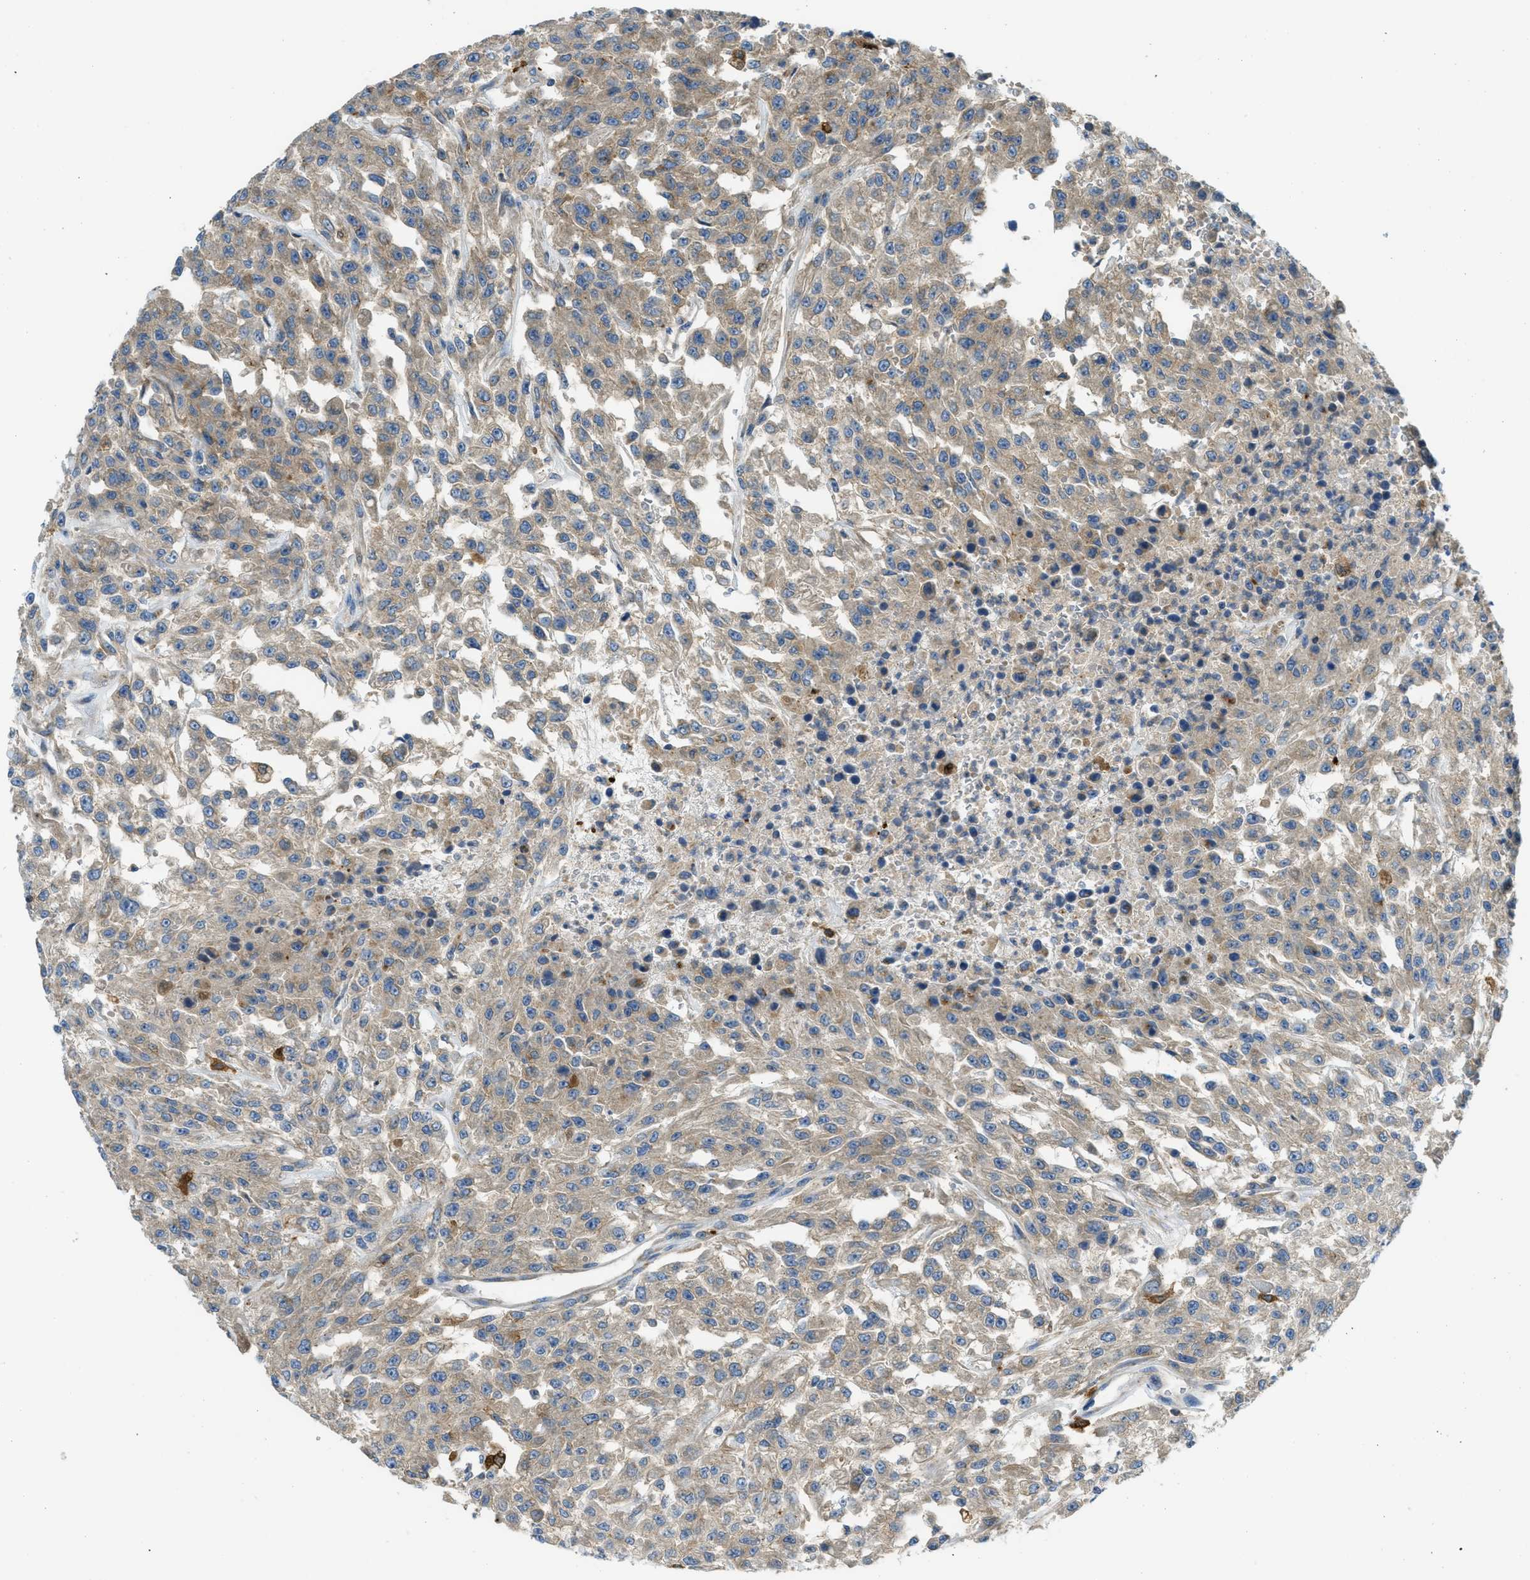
{"staining": {"intensity": "weak", "quantity": ">75%", "location": "cytoplasmic/membranous"}, "tissue": "urothelial cancer", "cell_type": "Tumor cells", "image_type": "cancer", "snomed": [{"axis": "morphology", "description": "Urothelial carcinoma, High grade"}, {"axis": "topography", "description": "Urinary bladder"}], "caption": "The micrograph demonstrates immunohistochemical staining of urothelial carcinoma (high-grade). There is weak cytoplasmic/membranous expression is present in approximately >75% of tumor cells.", "gene": "RFFL", "patient": {"sex": "male", "age": 46}}